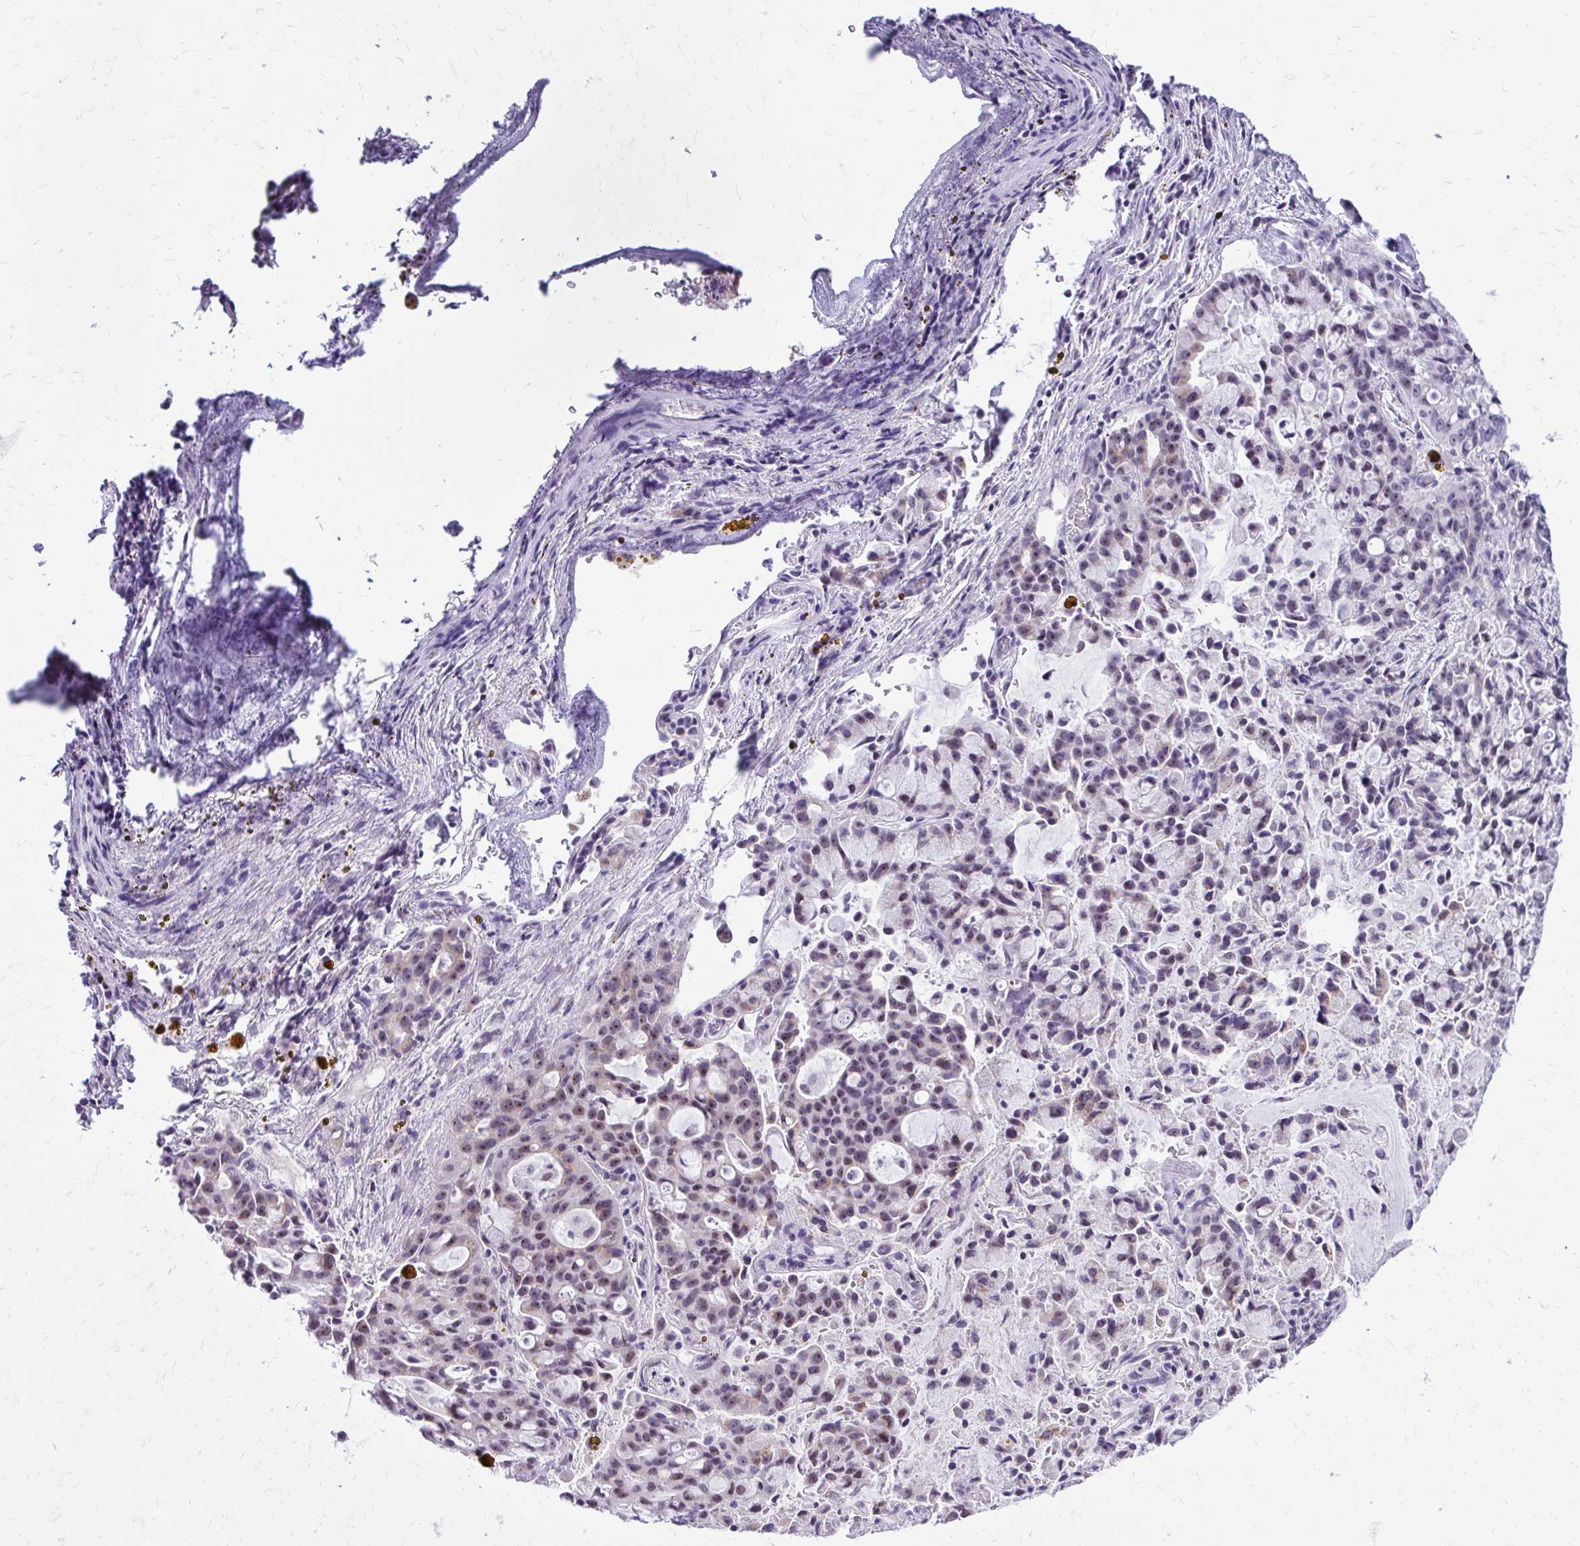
{"staining": {"intensity": "weak", "quantity": "<25%", "location": "nuclear"}, "tissue": "lung cancer", "cell_type": "Tumor cells", "image_type": "cancer", "snomed": [{"axis": "morphology", "description": "Adenocarcinoma, NOS"}, {"axis": "topography", "description": "Lung"}], "caption": "Immunohistochemistry histopathology image of lung cancer (adenocarcinoma) stained for a protein (brown), which displays no positivity in tumor cells.", "gene": "NIFK", "patient": {"sex": "female", "age": 44}}